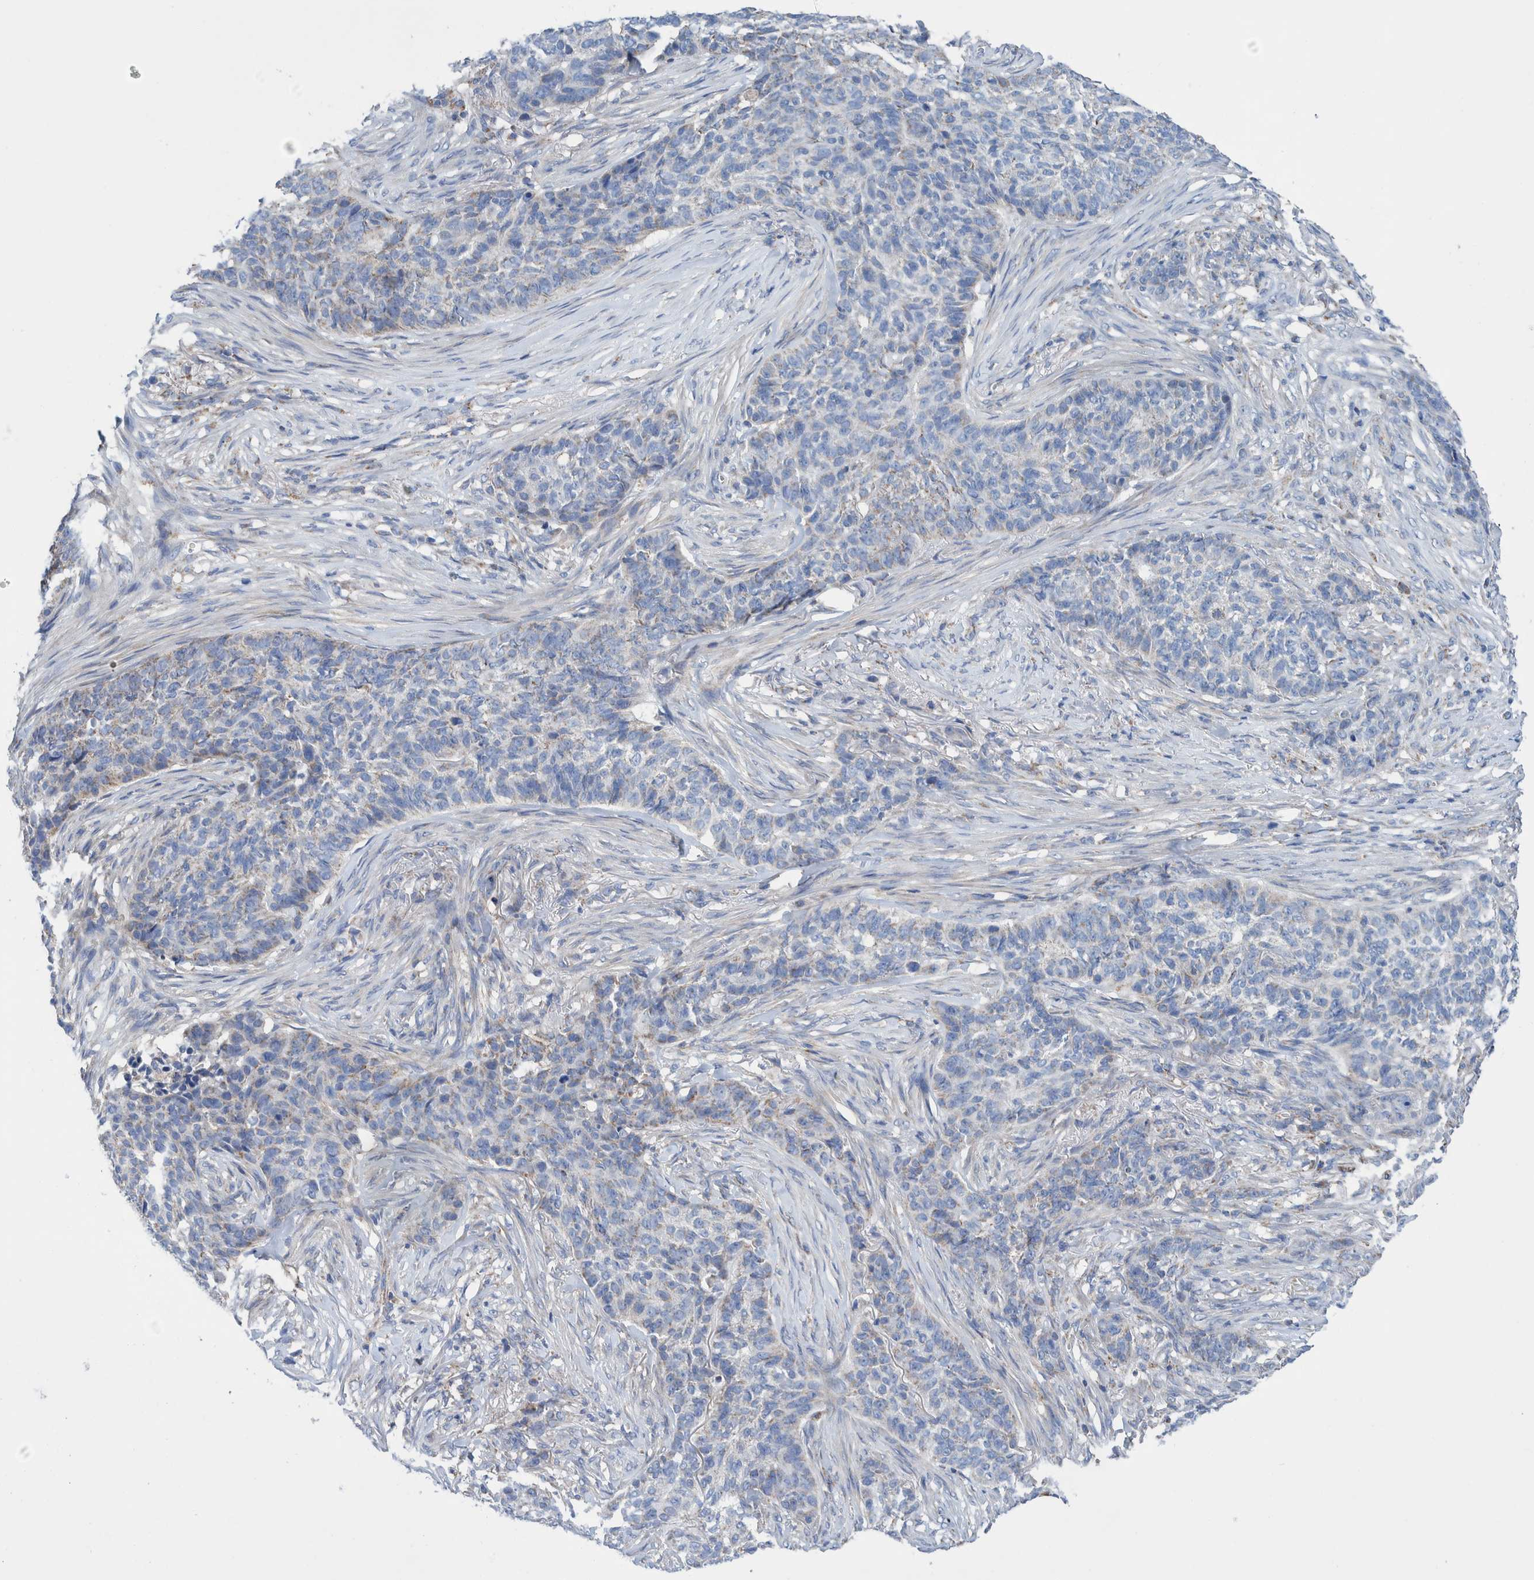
{"staining": {"intensity": "negative", "quantity": "none", "location": "none"}, "tissue": "skin cancer", "cell_type": "Tumor cells", "image_type": "cancer", "snomed": [{"axis": "morphology", "description": "Basal cell carcinoma"}, {"axis": "topography", "description": "Skin"}], "caption": "Immunohistochemical staining of human skin cancer shows no significant positivity in tumor cells.", "gene": "DECR1", "patient": {"sex": "male", "age": 85}}